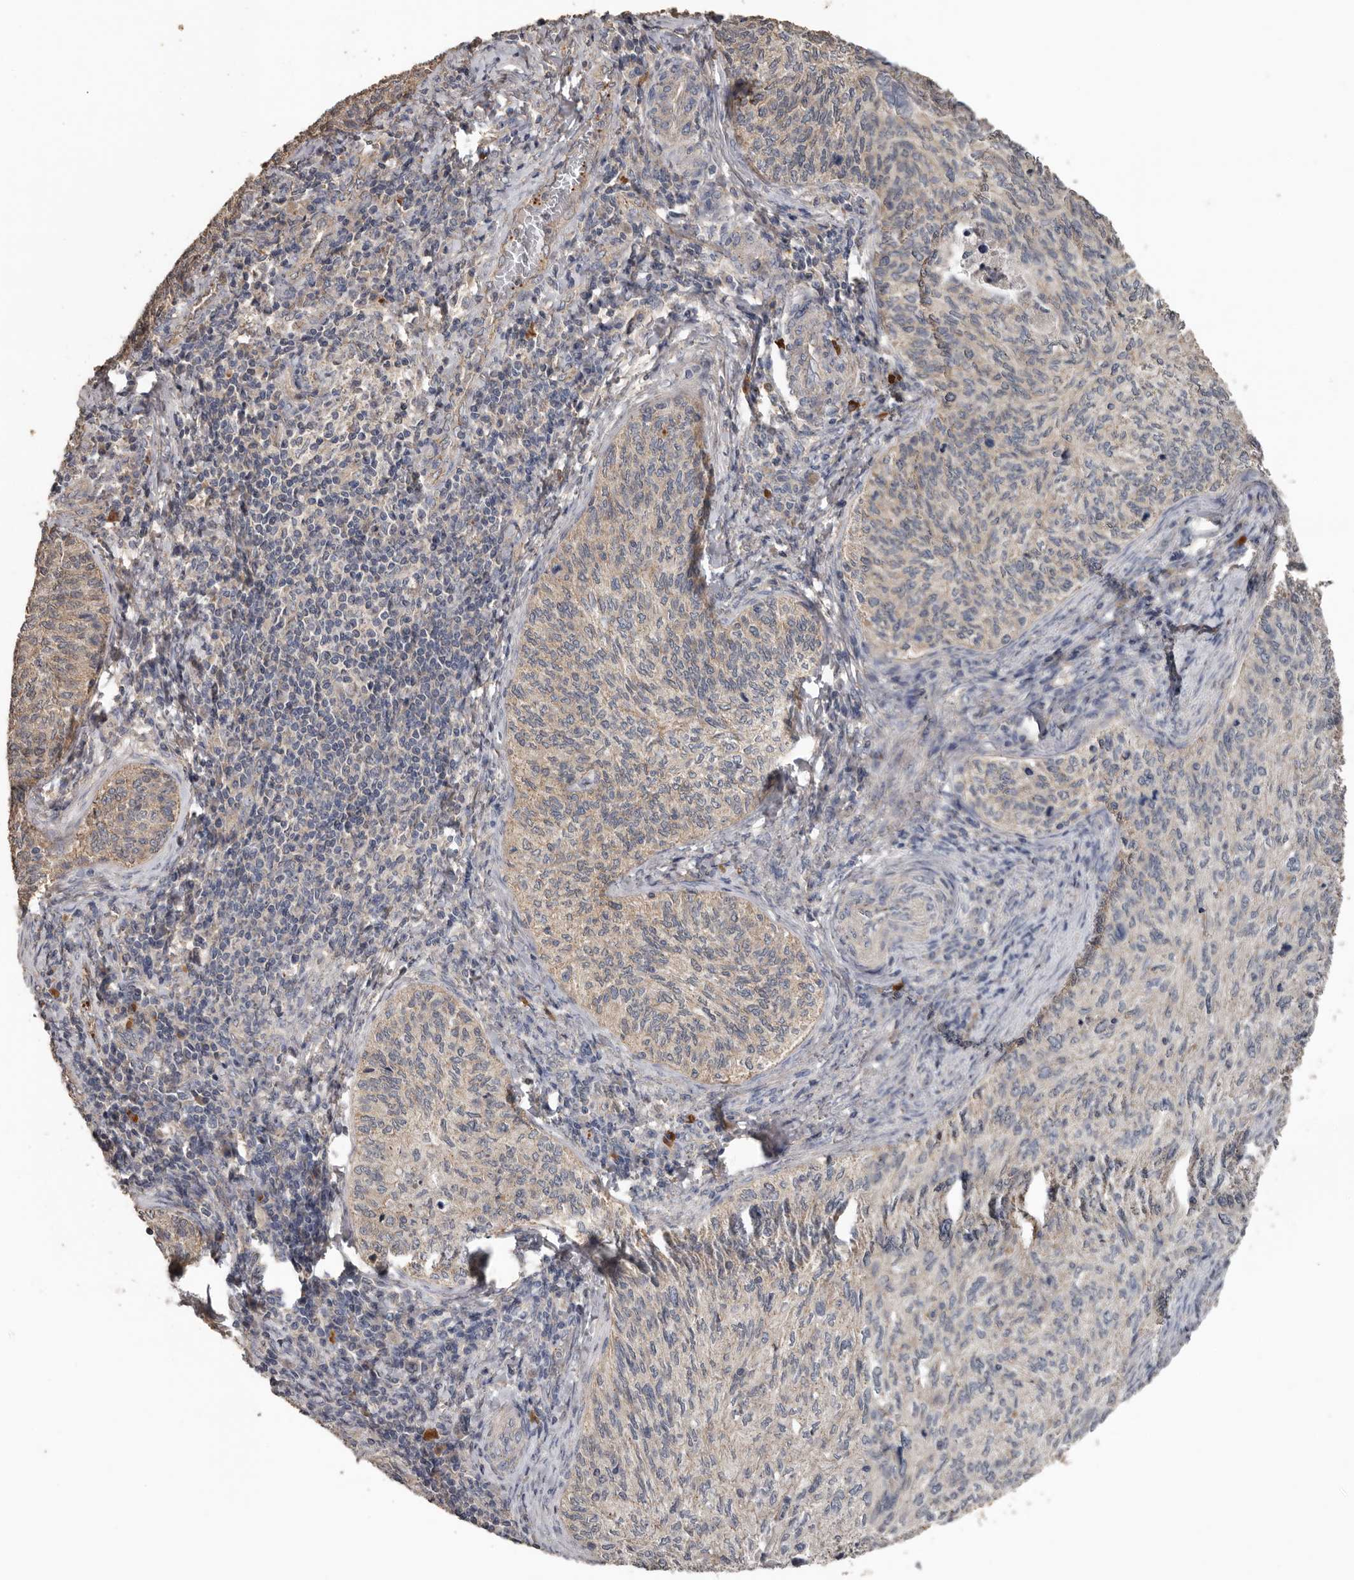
{"staining": {"intensity": "weak", "quantity": "25%-75%", "location": "cytoplasmic/membranous"}, "tissue": "cervical cancer", "cell_type": "Tumor cells", "image_type": "cancer", "snomed": [{"axis": "morphology", "description": "Squamous cell carcinoma, NOS"}, {"axis": "topography", "description": "Cervix"}], "caption": "Cervical squamous cell carcinoma stained with a brown dye demonstrates weak cytoplasmic/membranous positive expression in about 25%-75% of tumor cells.", "gene": "HYAL4", "patient": {"sex": "female", "age": 30}}